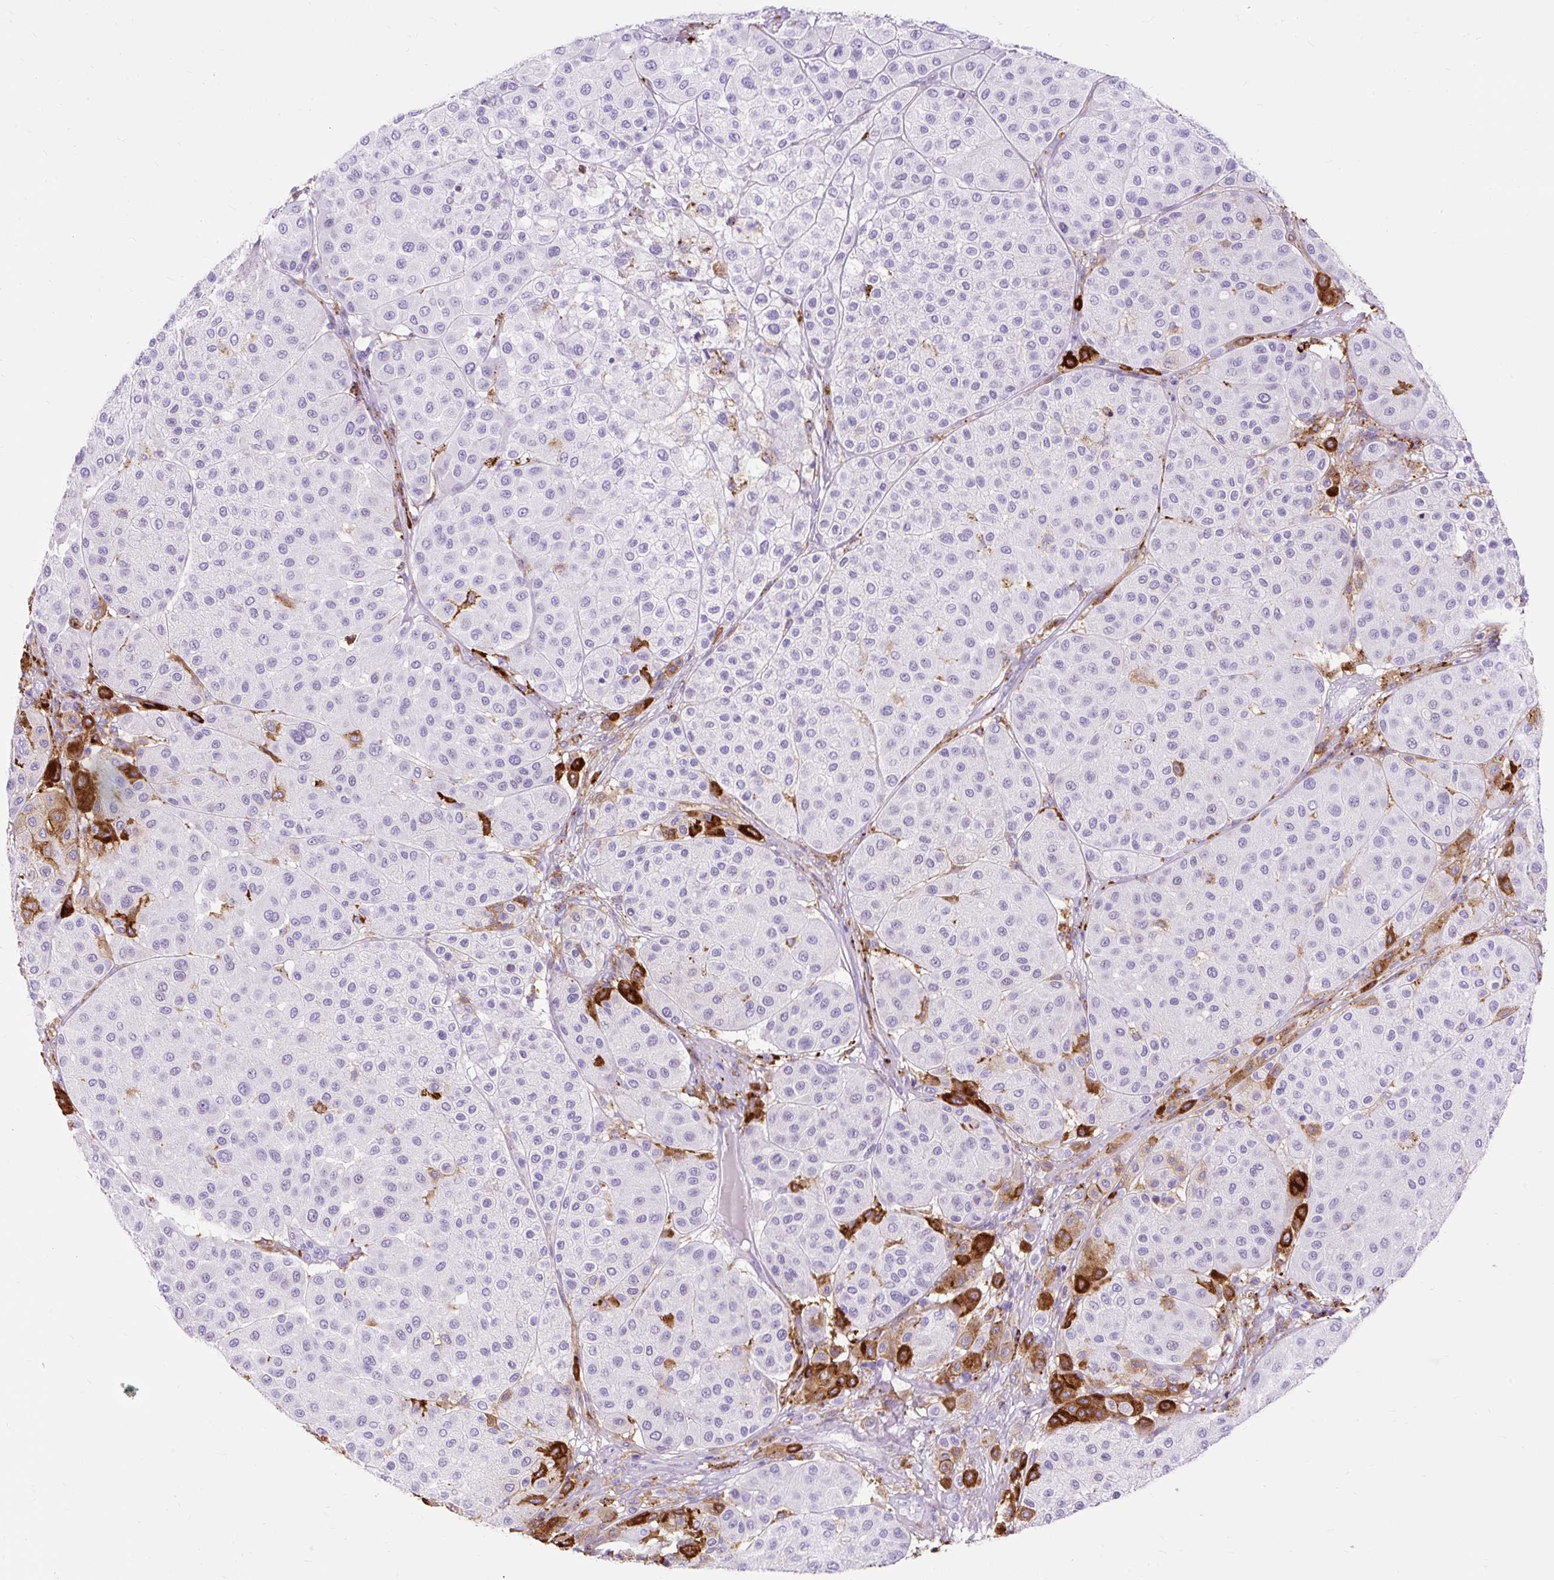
{"staining": {"intensity": "strong", "quantity": "<25%", "location": "cytoplasmic/membranous"}, "tissue": "melanoma", "cell_type": "Tumor cells", "image_type": "cancer", "snomed": [{"axis": "morphology", "description": "Malignant melanoma, Metastatic site"}, {"axis": "topography", "description": "Smooth muscle"}], "caption": "Protein expression by immunohistochemistry (IHC) reveals strong cytoplasmic/membranous expression in about <25% of tumor cells in malignant melanoma (metastatic site).", "gene": "HLA-DRA", "patient": {"sex": "male", "age": 41}}